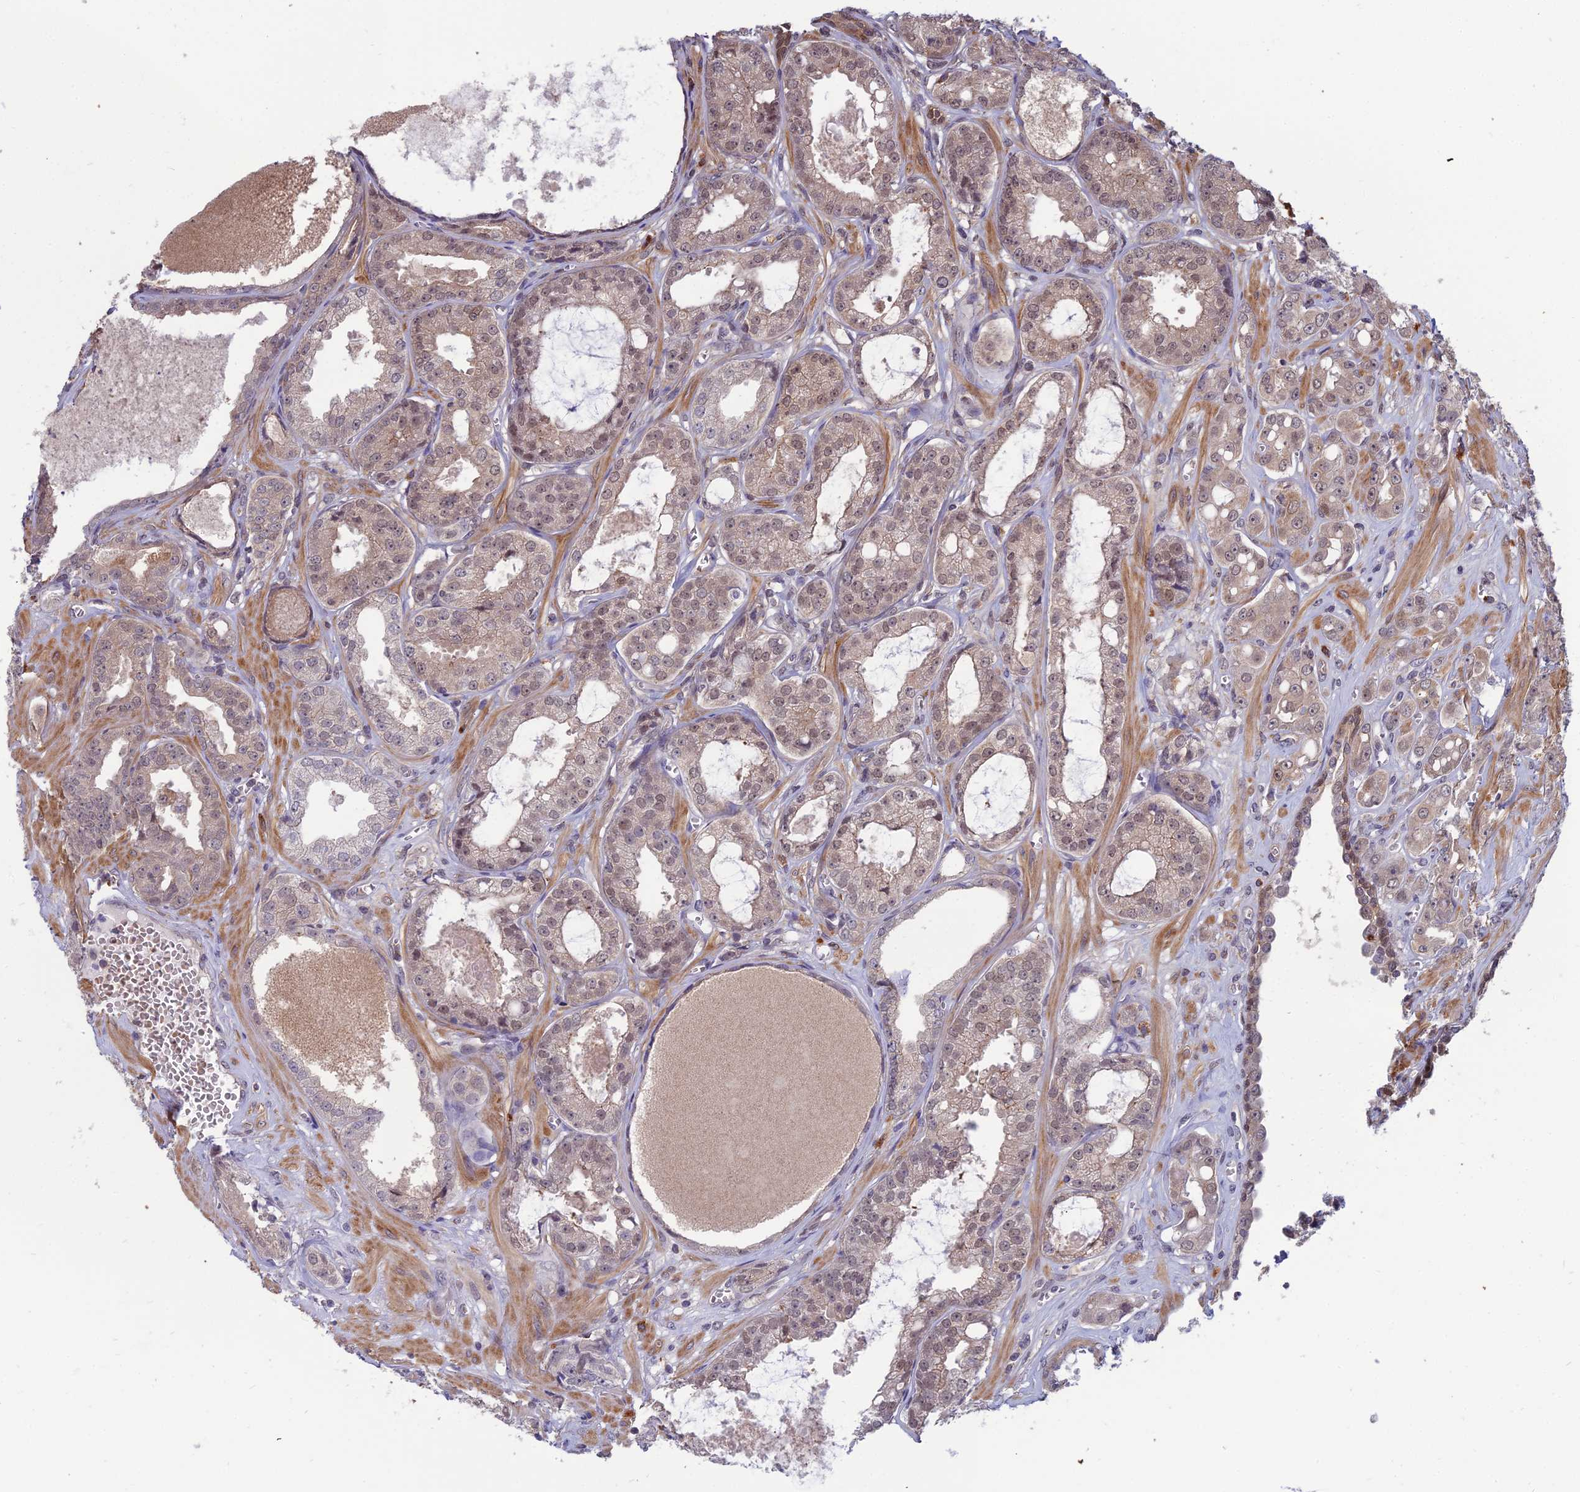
{"staining": {"intensity": "weak", "quantity": "25%-75%", "location": "cytoplasmic/membranous,nuclear"}, "tissue": "prostate cancer", "cell_type": "Tumor cells", "image_type": "cancer", "snomed": [{"axis": "morphology", "description": "Adenocarcinoma, High grade"}, {"axis": "topography", "description": "Prostate"}], "caption": "A brown stain highlights weak cytoplasmic/membranous and nuclear positivity of a protein in prostate cancer tumor cells.", "gene": "OPA3", "patient": {"sex": "male", "age": 74}}